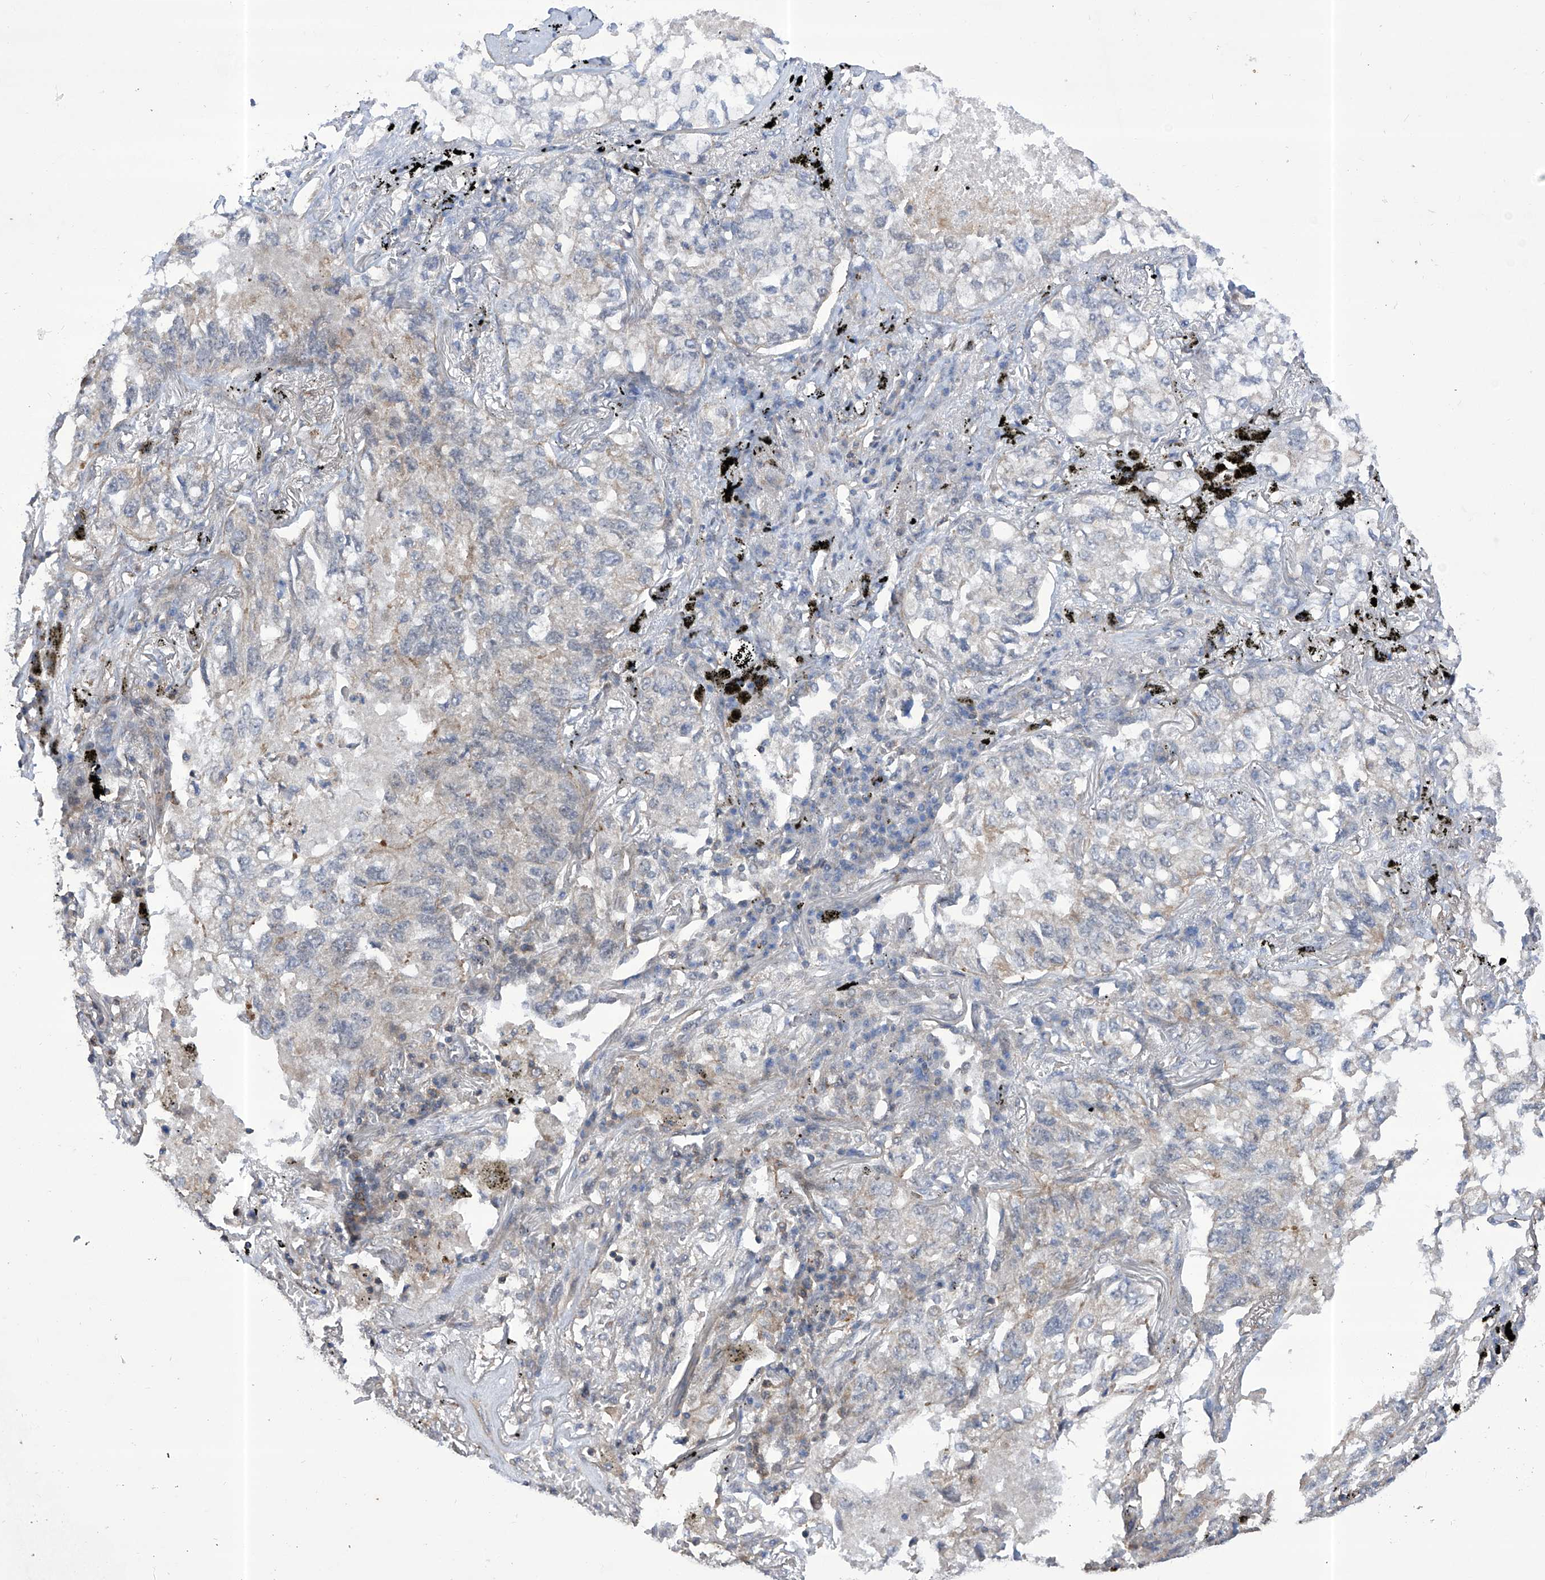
{"staining": {"intensity": "negative", "quantity": "none", "location": "none"}, "tissue": "lung cancer", "cell_type": "Tumor cells", "image_type": "cancer", "snomed": [{"axis": "morphology", "description": "Adenocarcinoma, NOS"}, {"axis": "topography", "description": "Lung"}], "caption": "Immunohistochemistry histopathology image of neoplastic tissue: adenocarcinoma (lung) stained with DAB shows no significant protein positivity in tumor cells.", "gene": "KIFC2", "patient": {"sex": "male", "age": 65}}